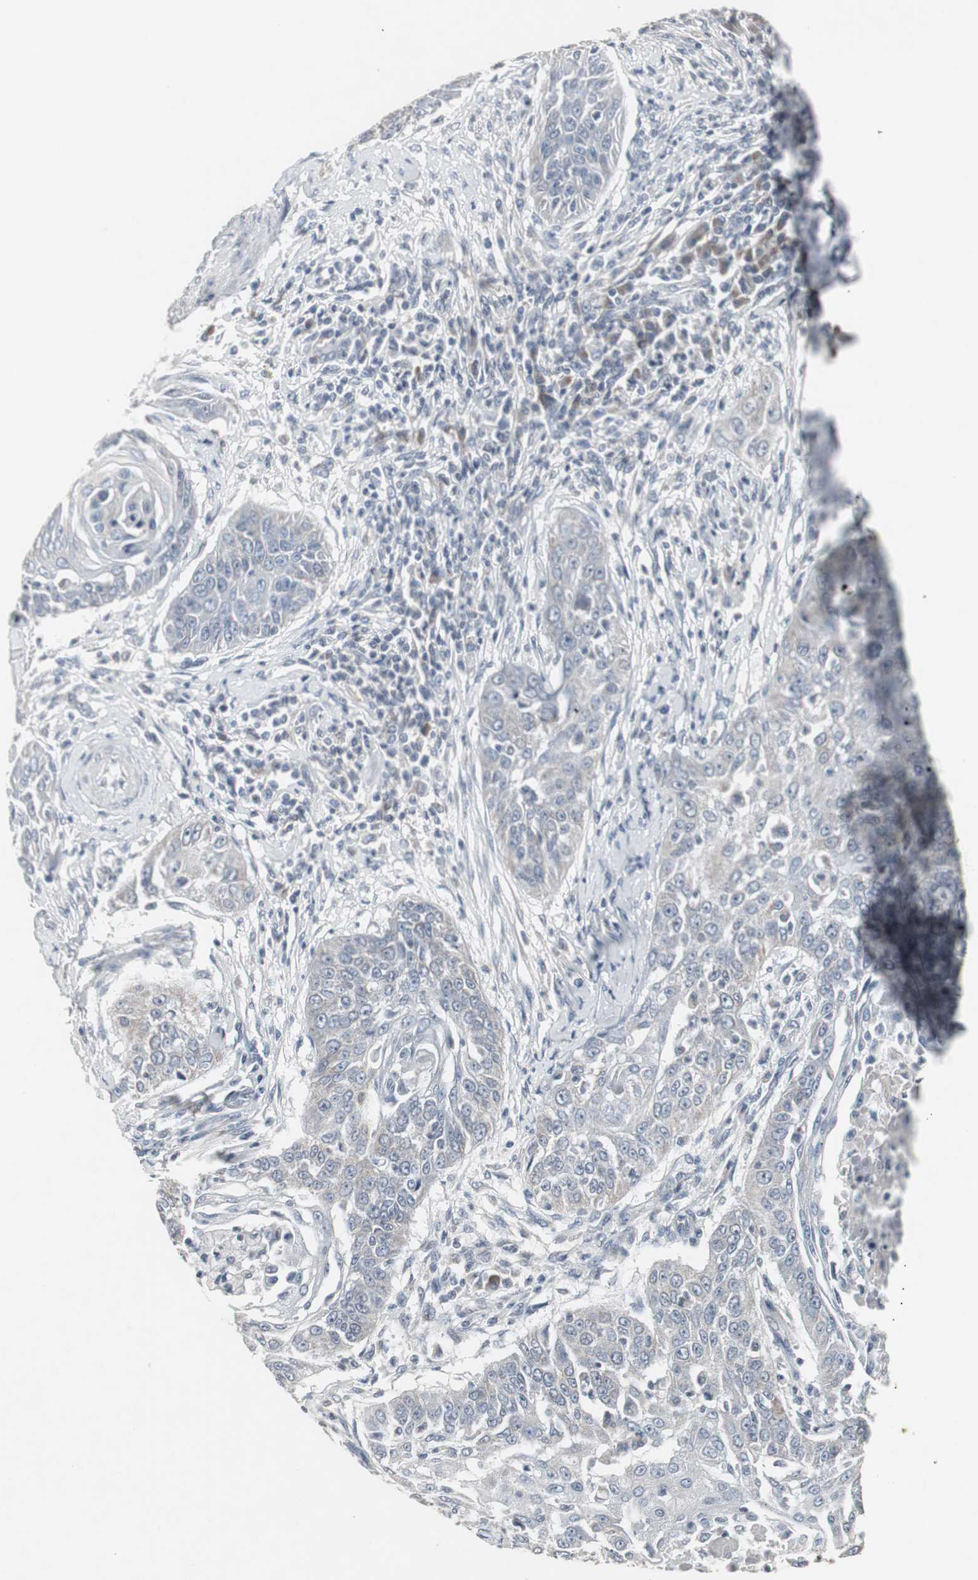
{"staining": {"intensity": "negative", "quantity": "none", "location": "none"}, "tissue": "cervical cancer", "cell_type": "Tumor cells", "image_type": "cancer", "snomed": [{"axis": "morphology", "description": "Squamous cell carcinoma, NOS"}, {"axis": "topography", "description": "Cervix"}], "caption": "A micrograph of cervical cancer stained for a protein exhibits no brown staining in tumor cells. (DAB (3,3'-diaminobenzidine) immunohistochemistry (IHC) with hematoxylin counter stain).", "gene": "ACAA1", "patient": {"sex": "female", "age": 33}}